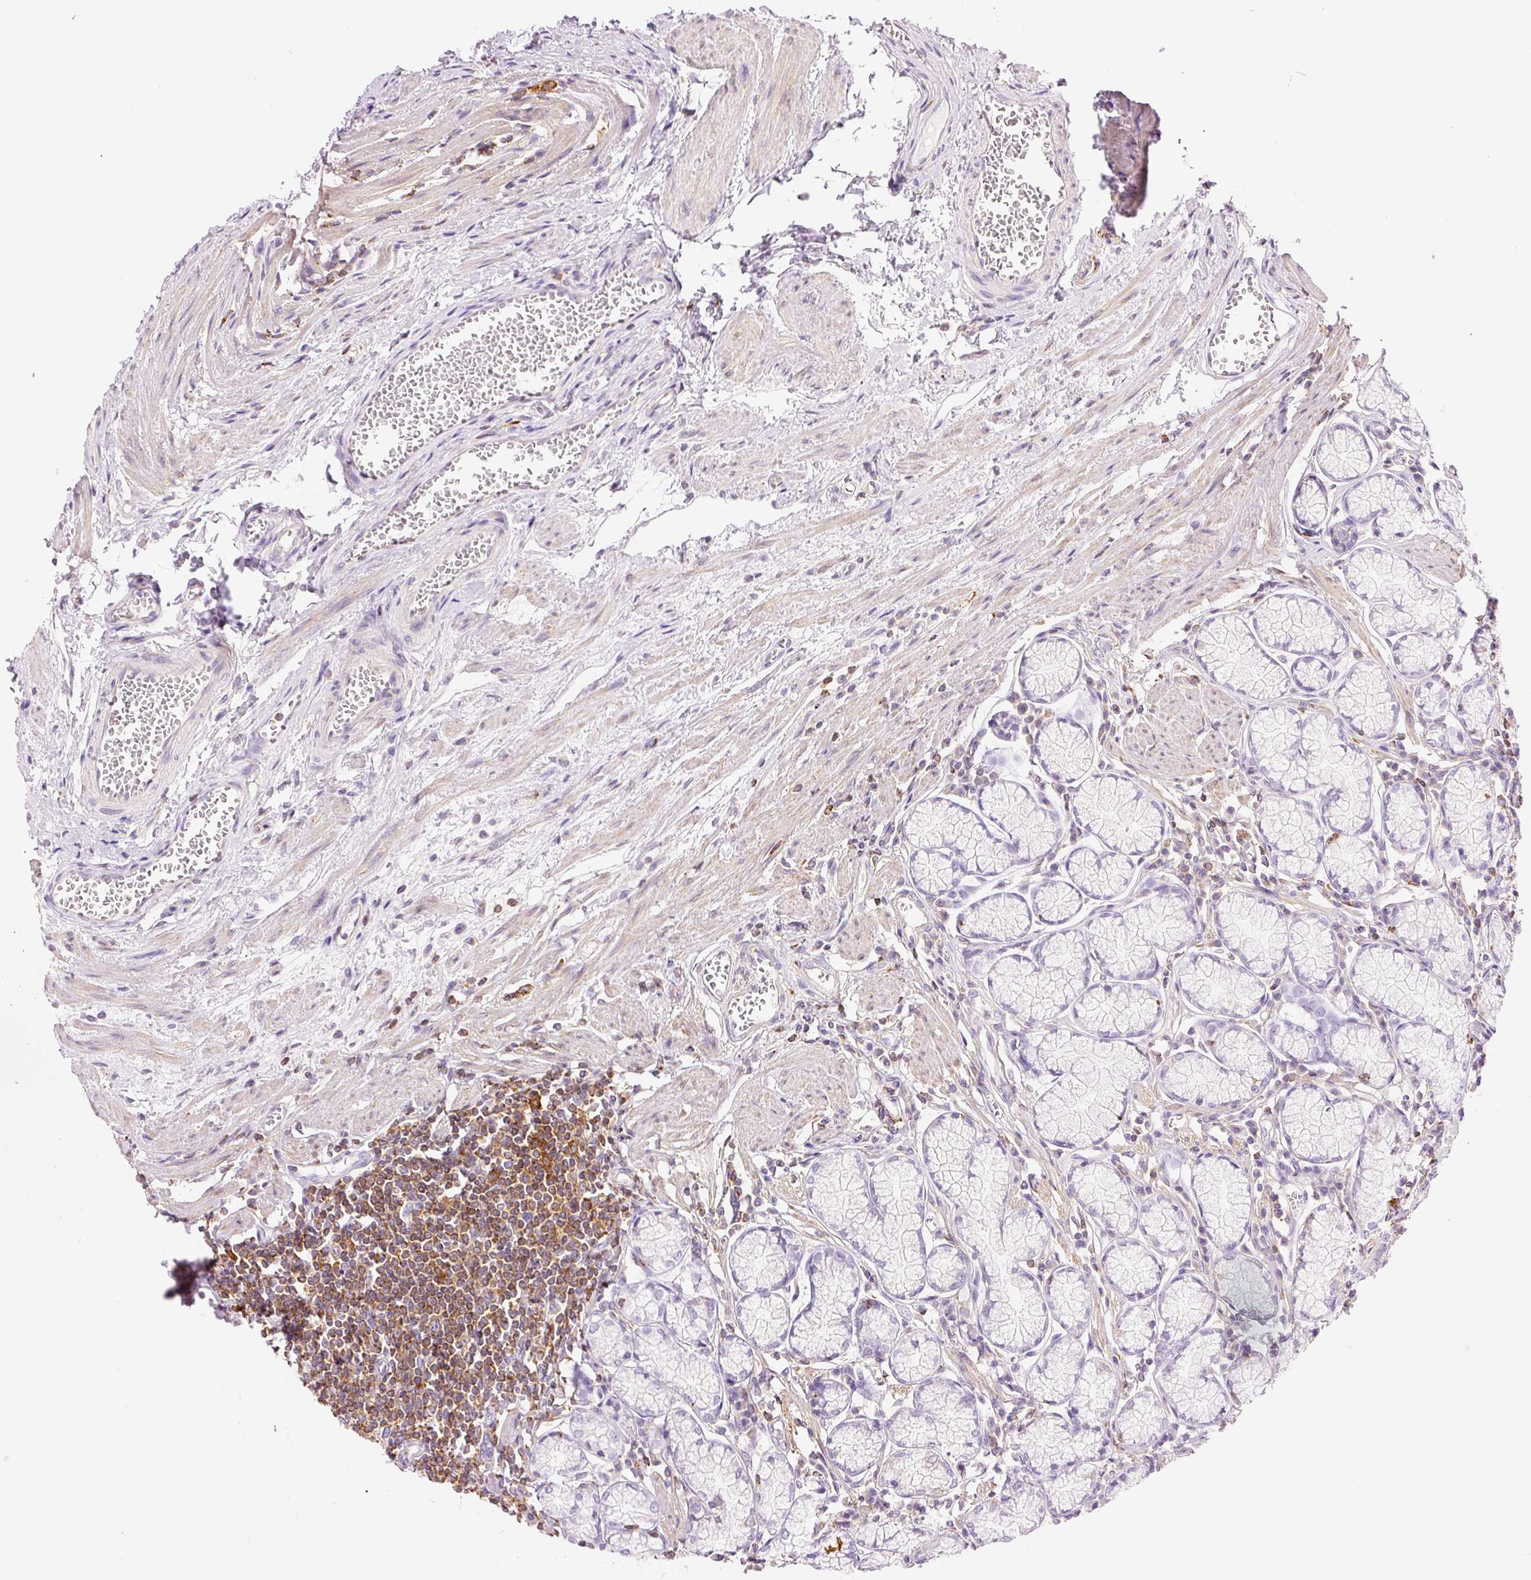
{"staining": {"intensity": "weak", "quantity": "25%-75%", "location": "cytoplasmic/membranous"}, "tissue": "stomach", "cell_type": "Glandular cells", "image_type": "normal", "snomed": [{"axis": "morphology", "description": "Normal tissue, NOS"}, {"axis": "topography", "description": "Stomach"}], "caption": "A micrograph showing weak cytoplasmic/membranous positivity in approximately 25%-75% of glandular cells in unremarkable stomach, as visualized by brown immunohistochemical staining.", "gene": "DOK6", "patient": {"sex": "male", "age": 55}}